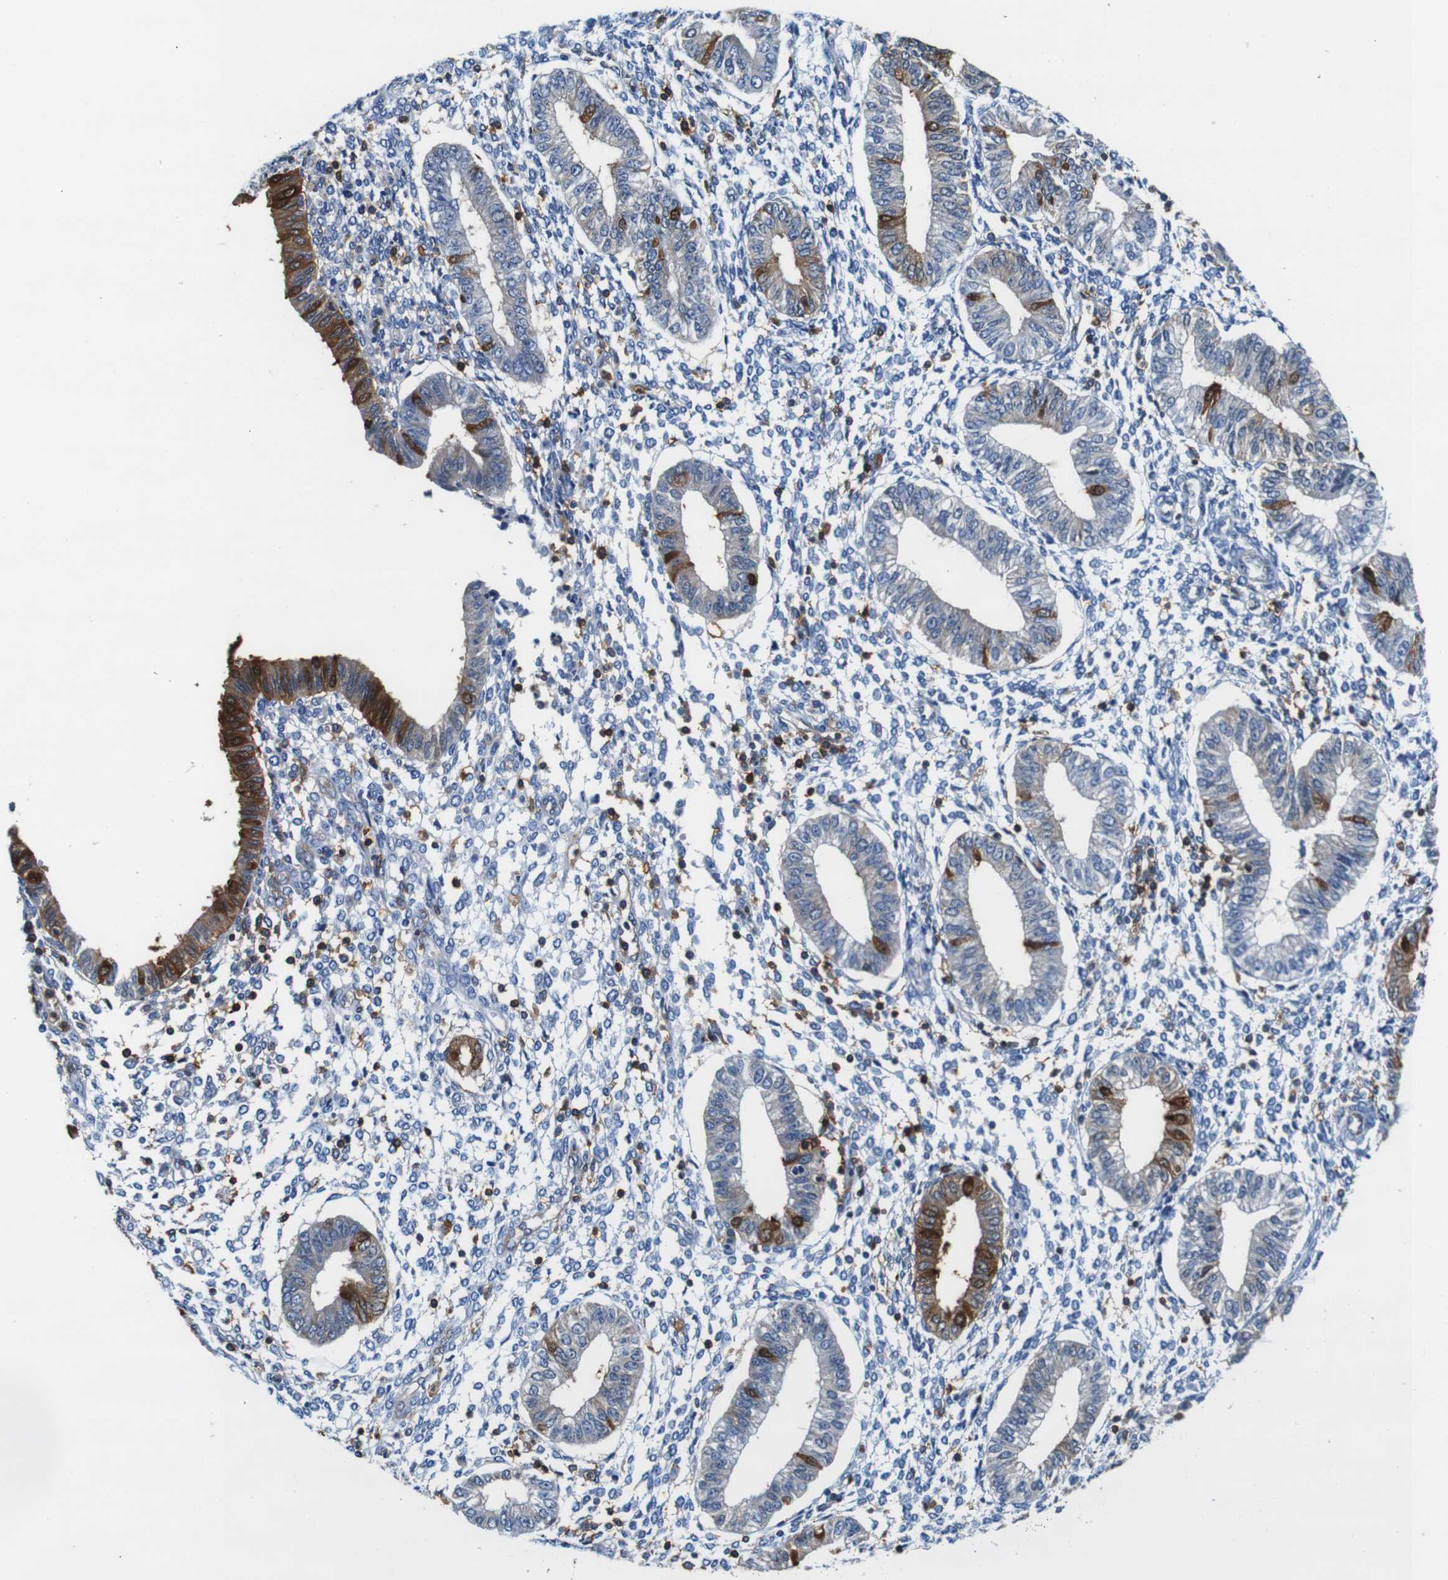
{"staining": {"intensity": "negative", "quantity": "none", "location": "none"}, "tissue": "endometrium", "cell_type": "Cells in endometrial stroma", "image_type": "normal", "snomed": [{"axis": "morphology", "description": "Normal tissue, NOS"}, {"axis": "topography", "description": "Endometrium"}], "caption": "A high-resolution micrograph shows immunohistochemistry staining of normal endometrium, which demonstrates no significant expression in cells in endometrial stroma.", "gene": "ANXA1", "patient": {"sex": "female", "age": 50}}